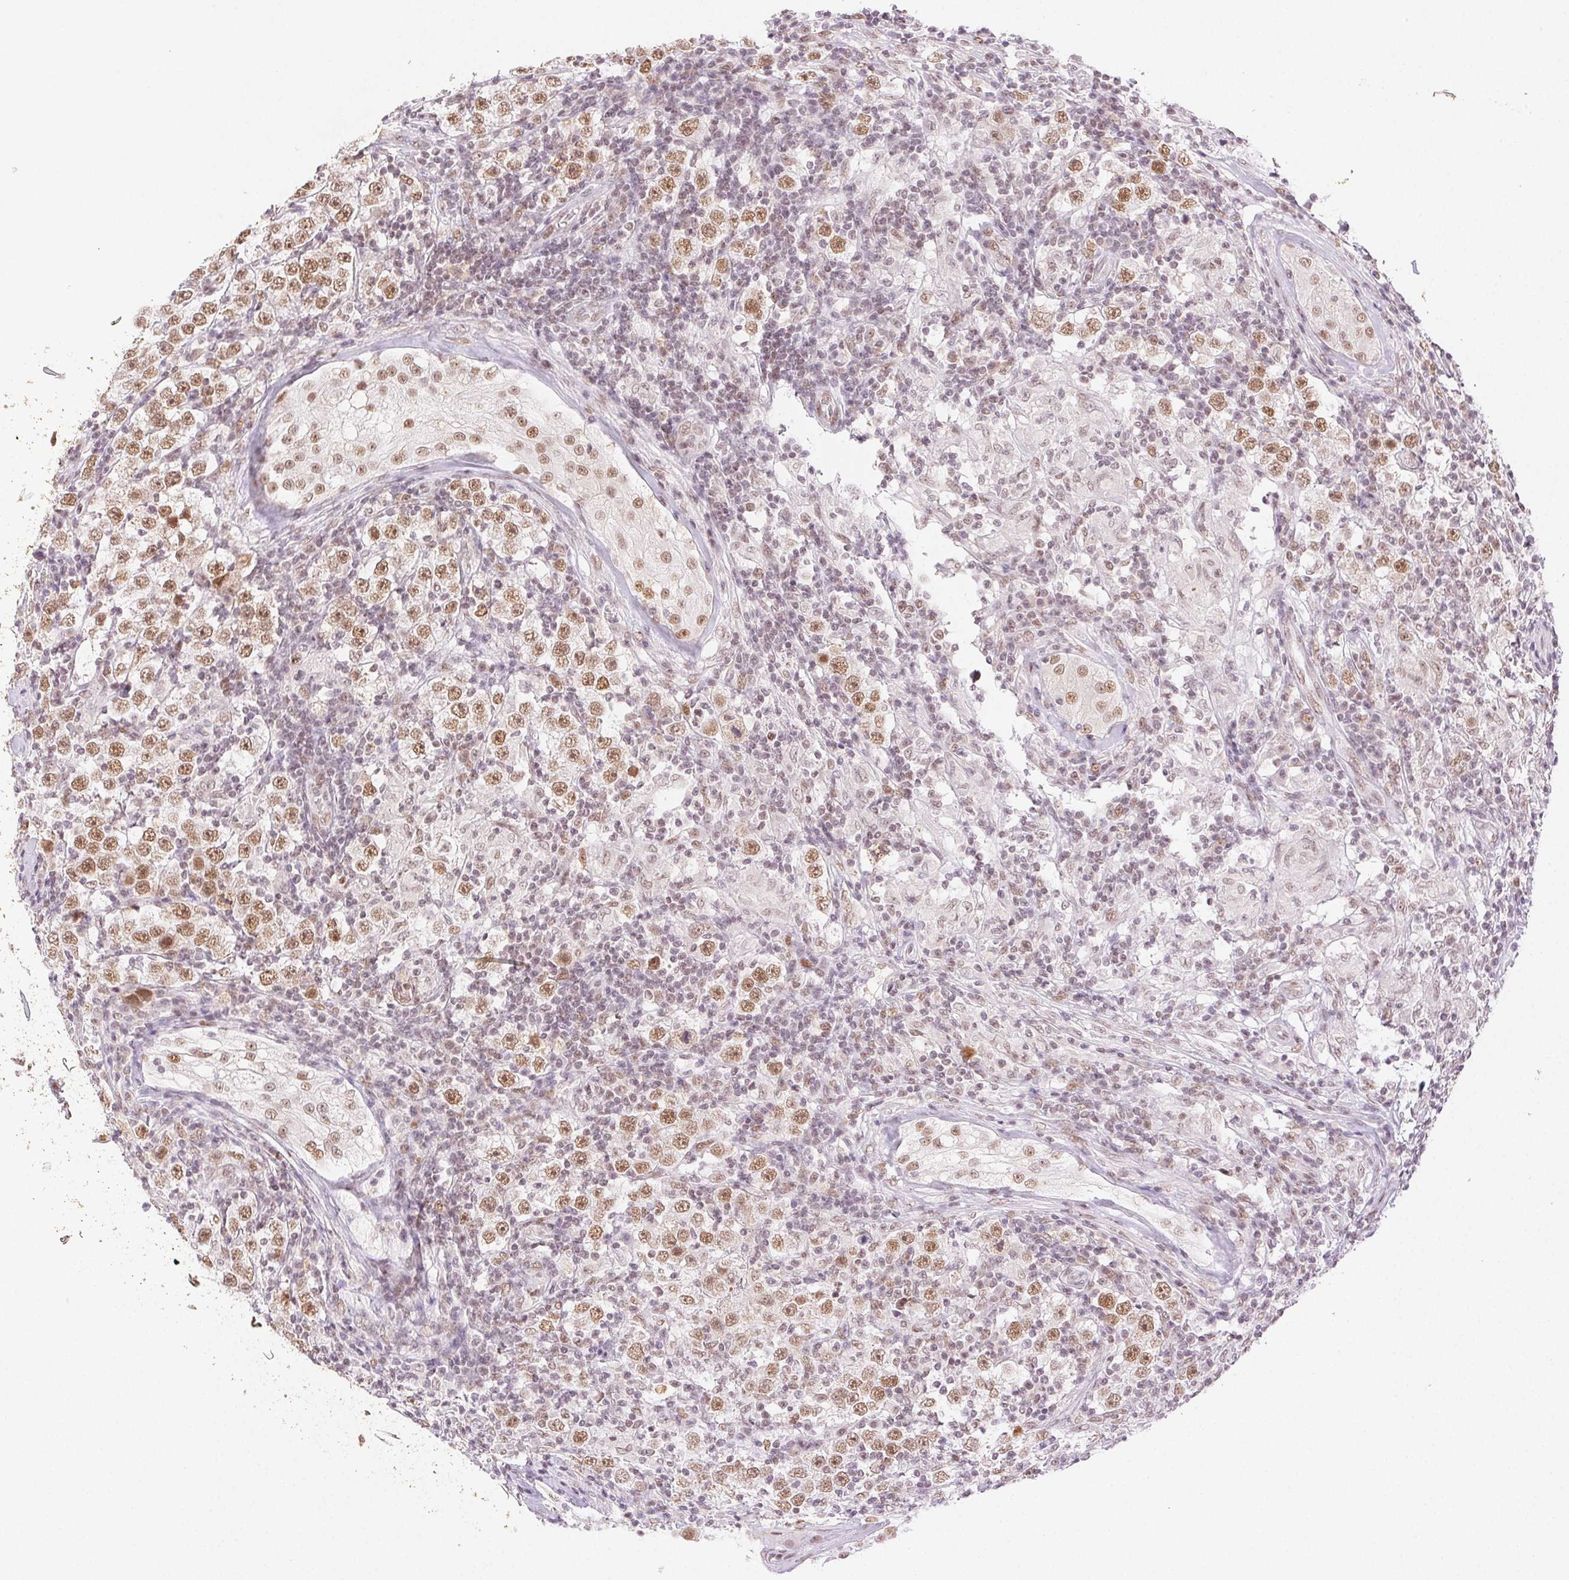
{"staining": {"intensity": "moderate", "quantity": ">75%", "location": "nuclear"}, "tissue": "urothelial cancer", "cell_type": "Tumor cells", "image_type": "cancer", "snomed": [{"axis": "morphology", "description": "Normal tissue, NOS"}, {"axis": "morphology", "description": "Urothelial carcinoma, High grade"}, {"axis": "morphology", "description": "Seminoma, NOS"}, {"axis": "morphology", "description": "Carcinoma, Embryonal, NOS"}, {"axis": "topography", "description": "Urinary bladder"}, {"axis": "topography", "description": "Testis"}], "caption": "Immunohistochemical staining of urothelial cancer demonstrates medium levels of moderate nuclear positivity in about >75% of tumor cells. The staining is performed using DAB (3,3'-diaminobenzidine) brown chromogen to label protein expression. The nuclei are counter-stained blue using hematoxylin.", "gene": "H2AZ2", "patient": {"sex": "male", "age": 41}}